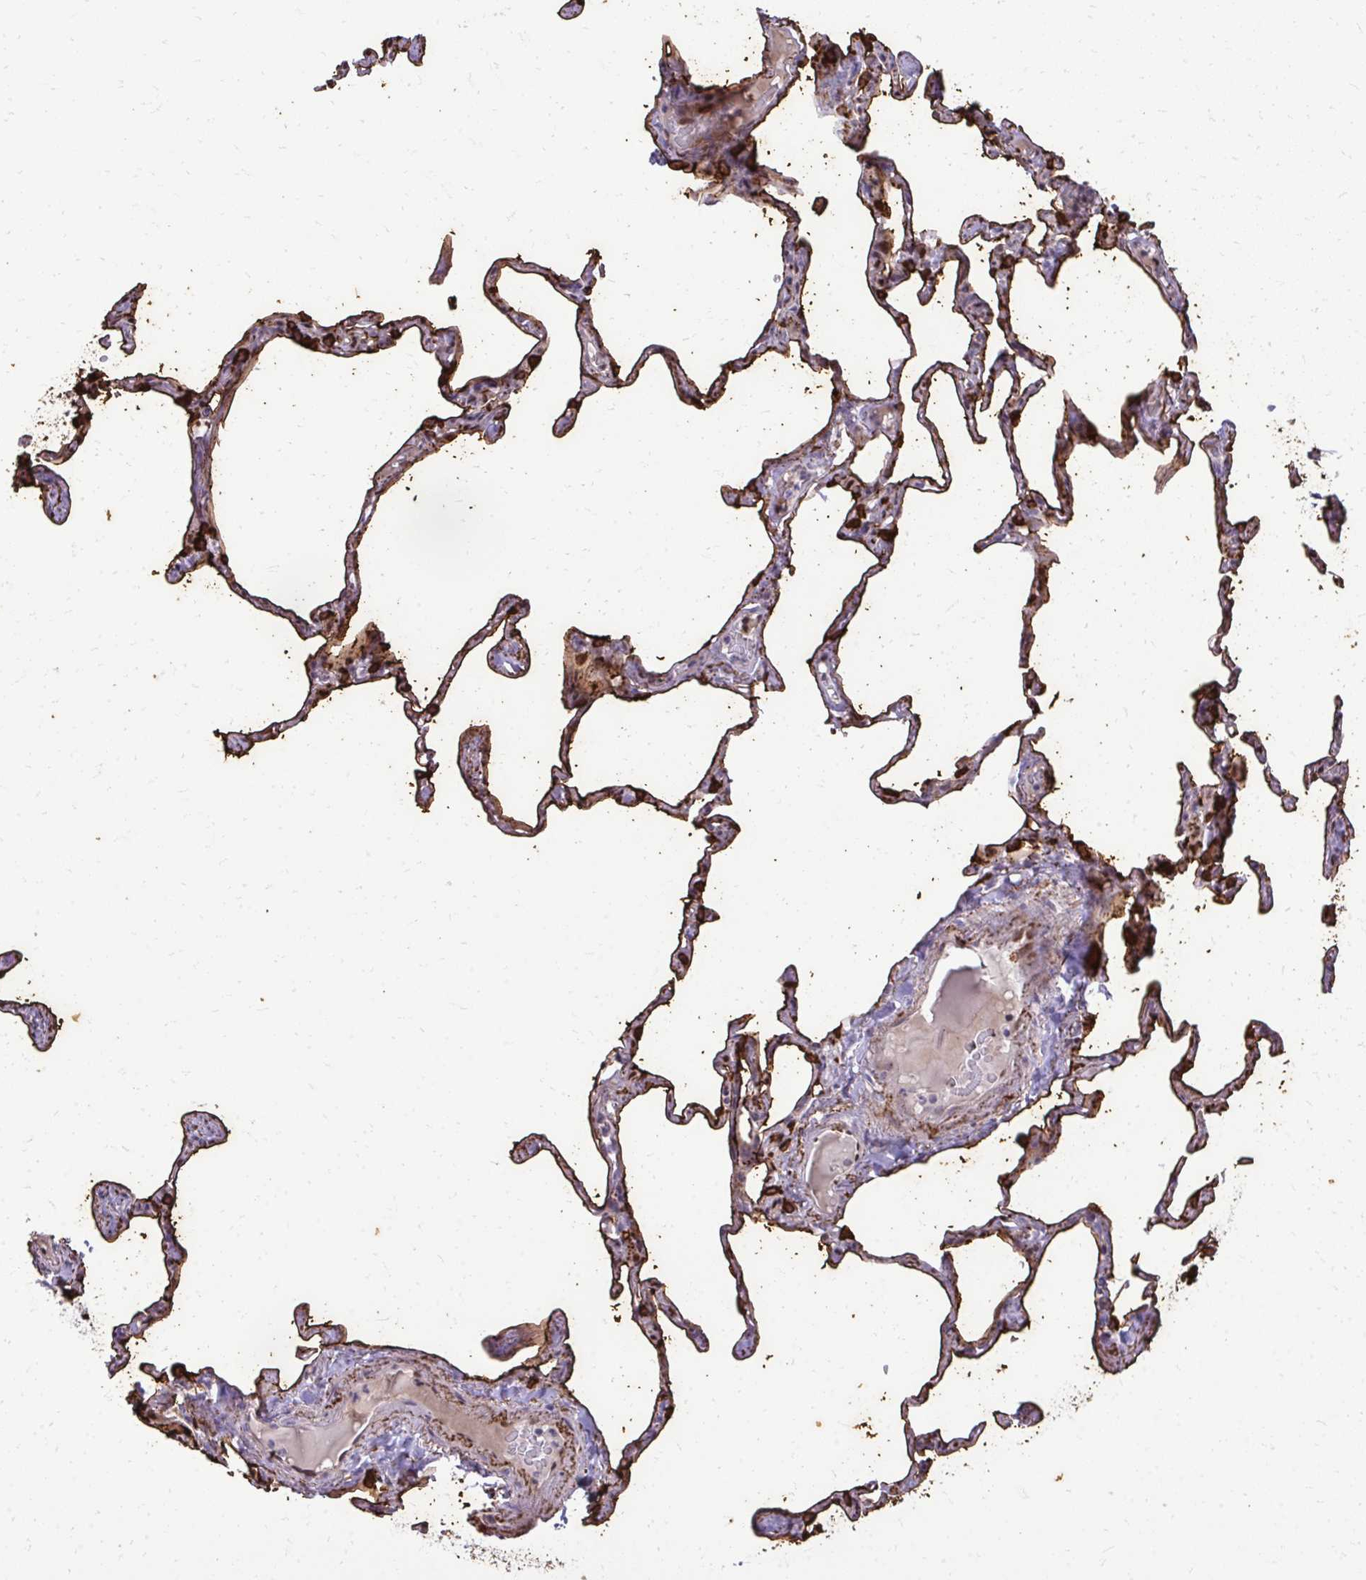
{"staining": {"intensity": "negative", "quantity": "none", "location": "none"}, "tissue": "lung", "cell_type": "Alveolar cells", "image_type": "normal", "snomed": [{"axis": "morphology", "description": "Normal tissue, NOS"}, {"axis": "topography", "description": "Lung"}], "caption": "Human lung stained for a protein using IHC reveals no expression in alveolar cells.", "gene": "DLX4", "patient": {"sex": "male", "age": 65}}